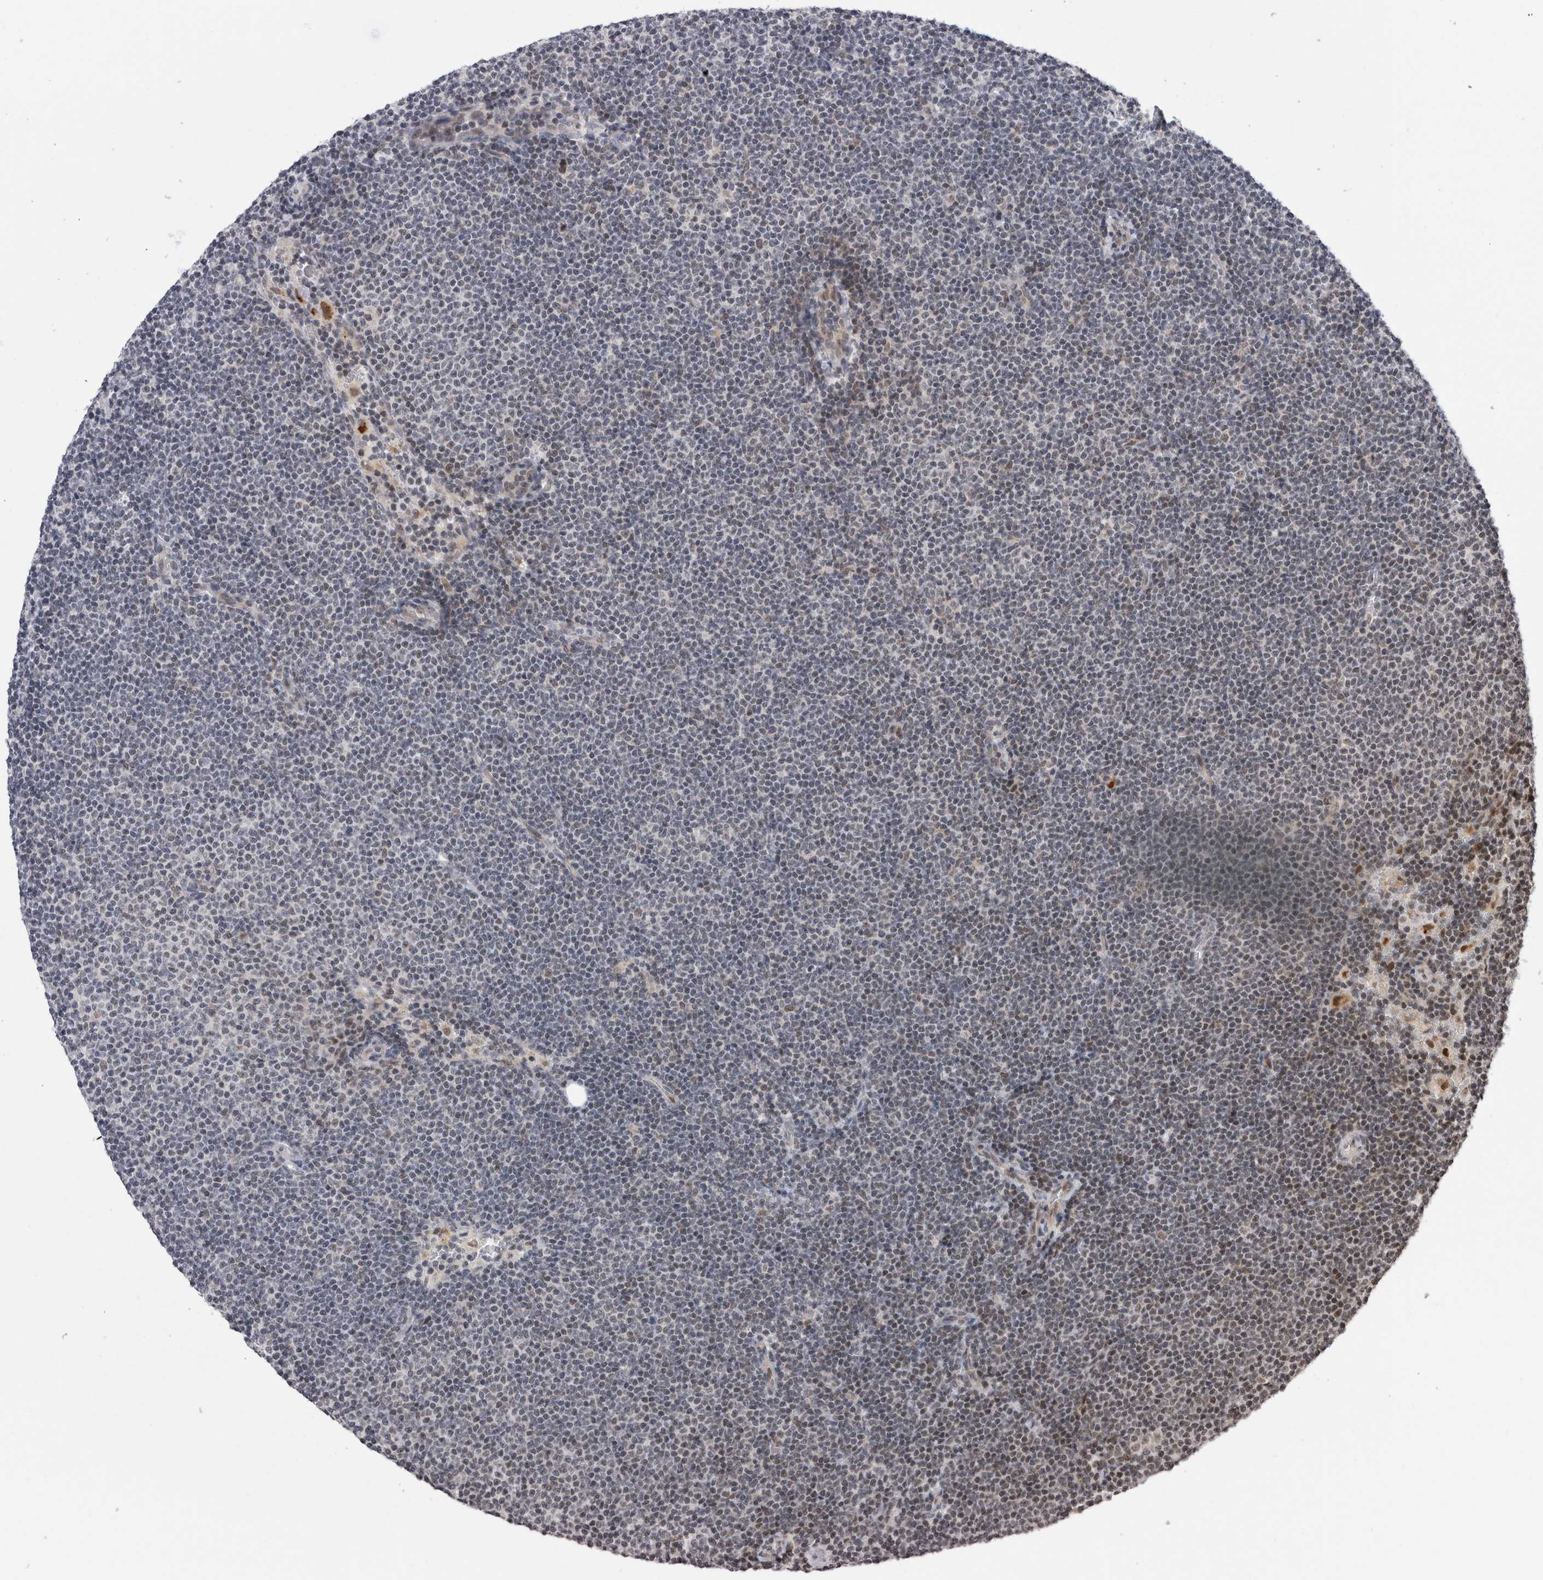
{"staining": {"intensity": "negative", "quantity": "none", "location": "none"}, "tissue": "lymphoma", "cell_type": "Tumor cells", "image_type": "cancer", "snomed": [{"axis": "morphology", "description": "Malignant lymphoma, non-Hodgkin's type, Low grade"}, {"axis": "topography", "description": "Lymph node"}], "caption": "Immunohistochemistry (IHC) photomicrograph of lymphoma stained for a protein (brown), which shows no staining in tumor cells. (IHC, brightfield microscopy, high magnification).", "gene": "ZBTB11", "patient": {"sex": "female", "age": 53}}